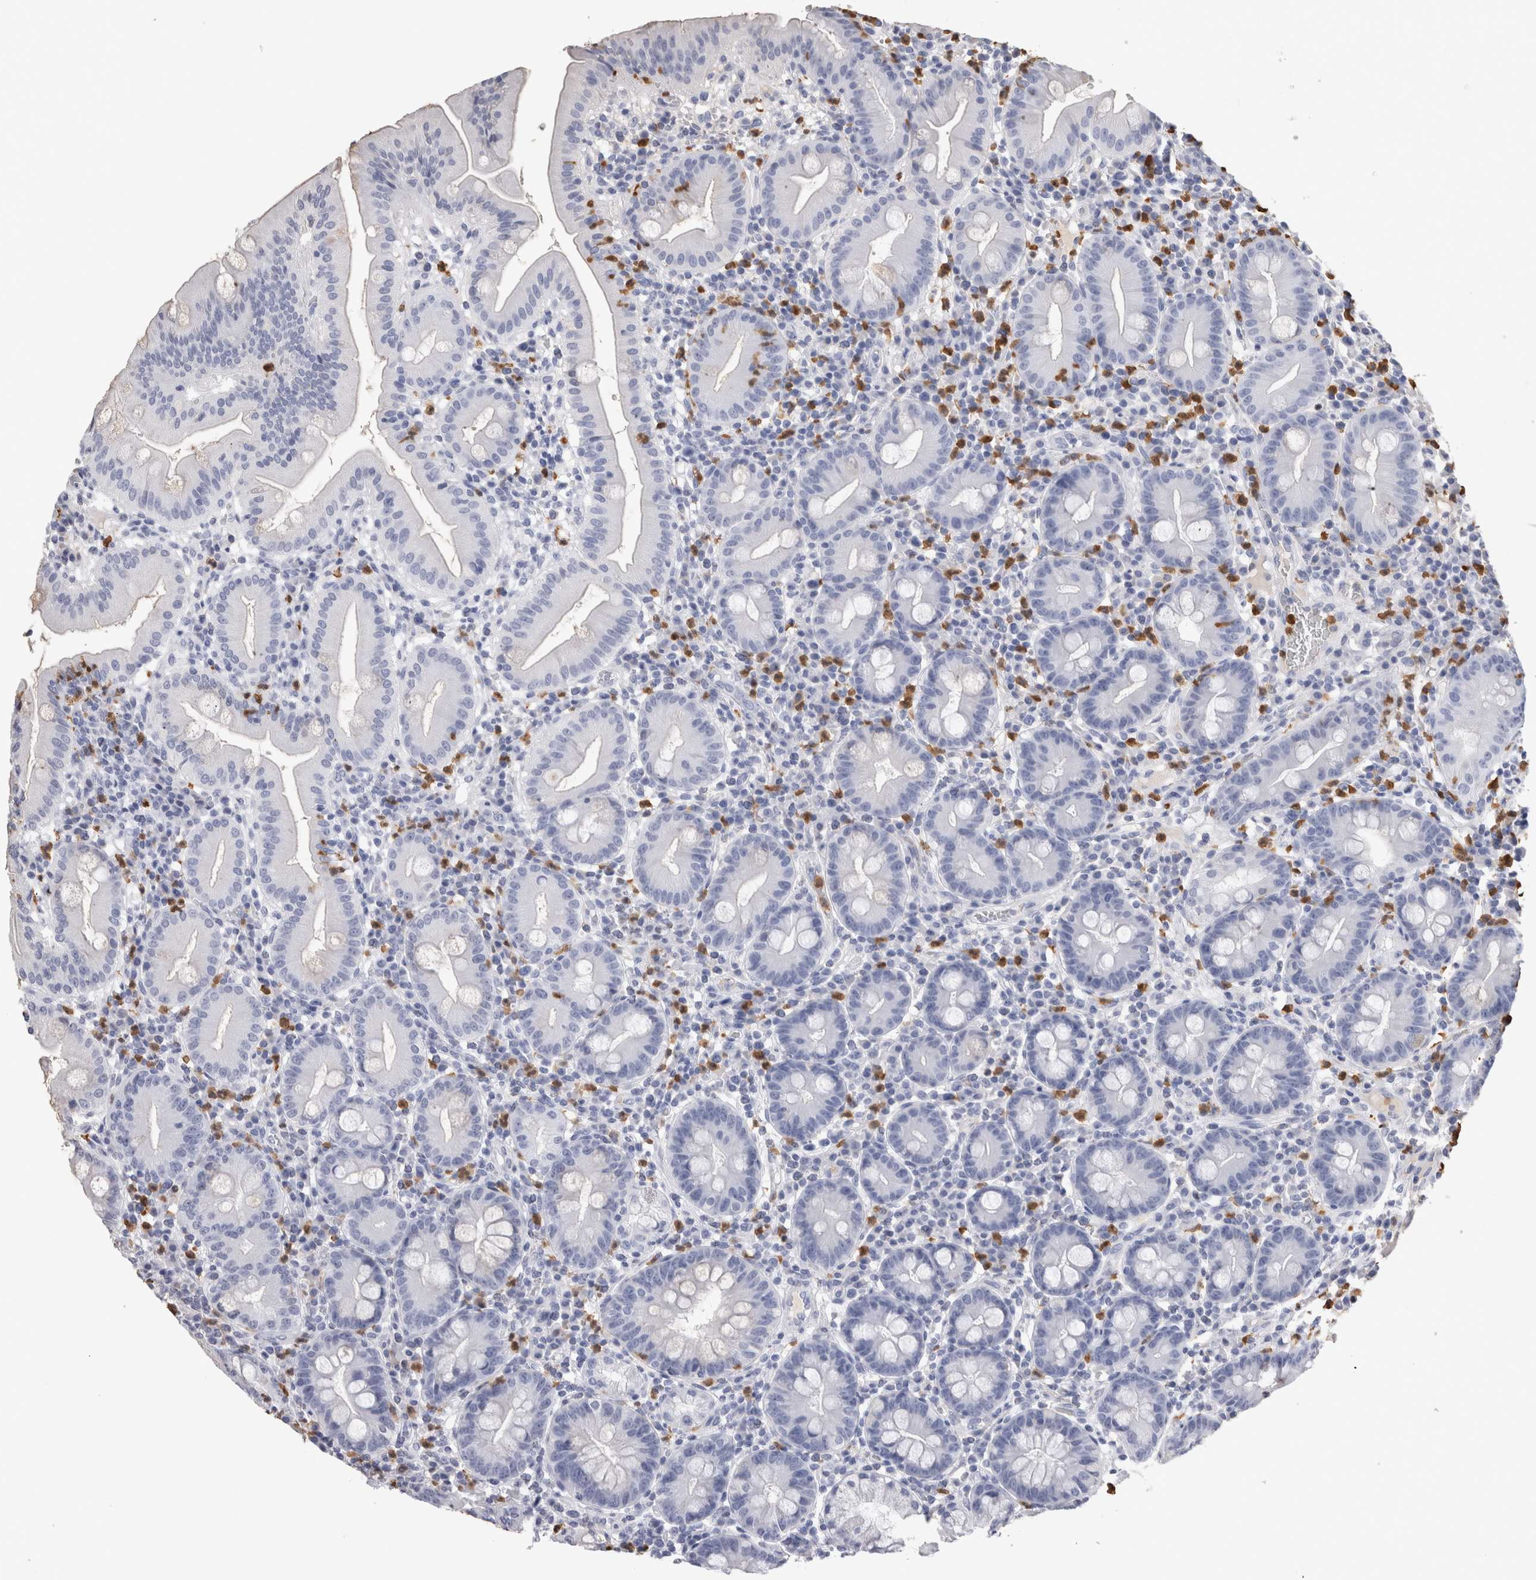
{"staining": {"intensity": "negative", "quantity": "none", "location": "none"}, "tissue": "duodenum", "cell_type": "Glandular cells", "image_type": "normal", "snomed": [{"axis": "morphology", "description": "Normal tissue, NOS"}, {"axis": "topography", "description": "Duodenum"}], "caption": "High power microscopy histopathology image of an immunohistochemistry histopathology image of unremarkable duodenum, revealing no significant staining in glandular cells. (DAB (3,3'-diaminobenzidine) immunohistochemistry (IHC), high magnification).", "gene": "S100A12", "patient": {"sex": "male", "age": 50}}